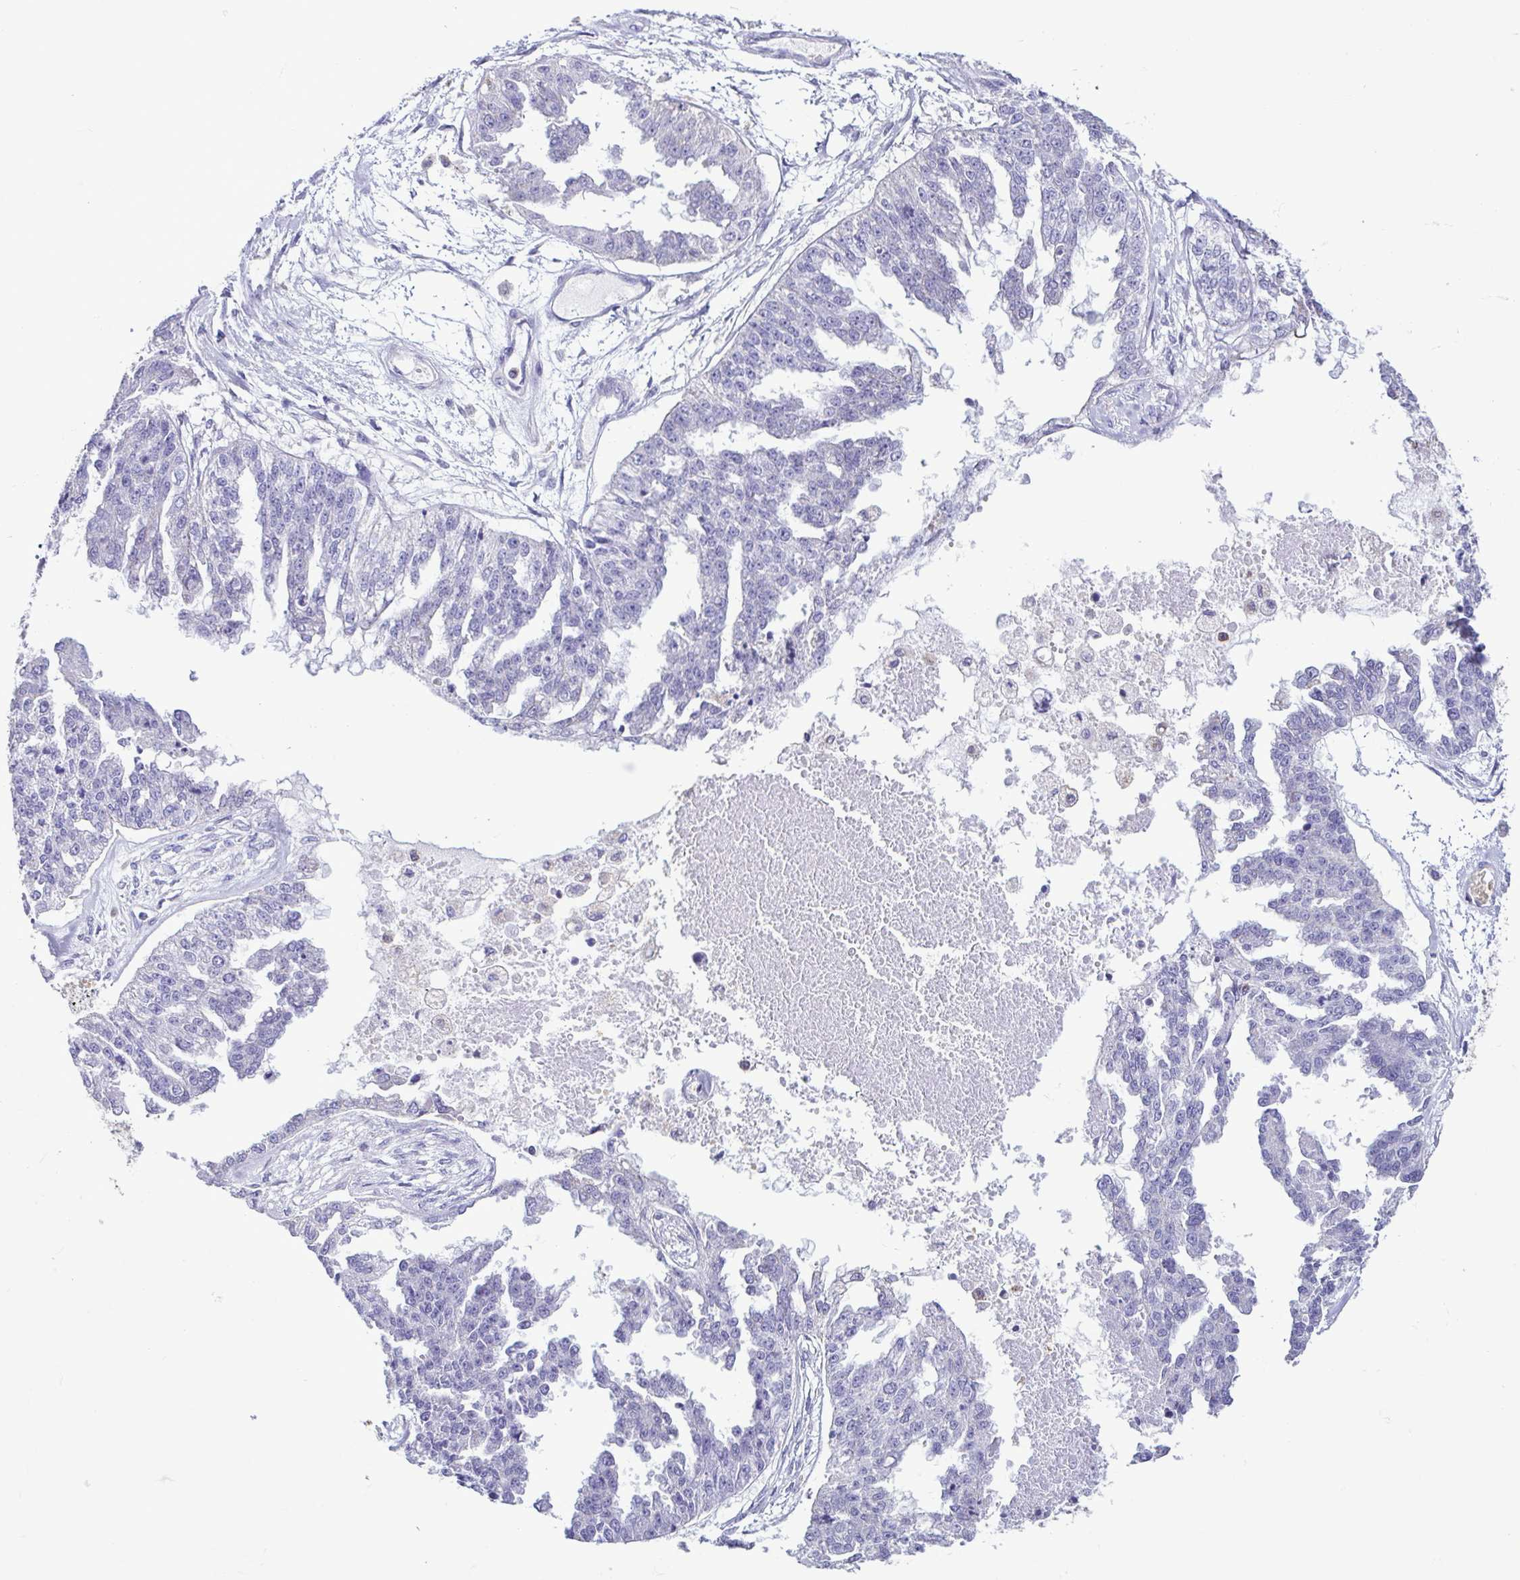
{"staining": {"intensity": "negative", "quantity": "none", "location": "none"}, "tissue": "ovarian cancer", "cell_type": "Tumor cells", "image_type": "cancer", "snomed": [{"axis": "morphology", "description": "Cystadenocarcinoma, serous, NOS"}, {"axis": "topography", "description": "Ovary"}], "caption": "The image demonstrates no significant staining in tumor cells of ovarian serous cystadenocarcinoma.", "gene": "CBY2", "patient": {"sex": "female", "age": 58}}